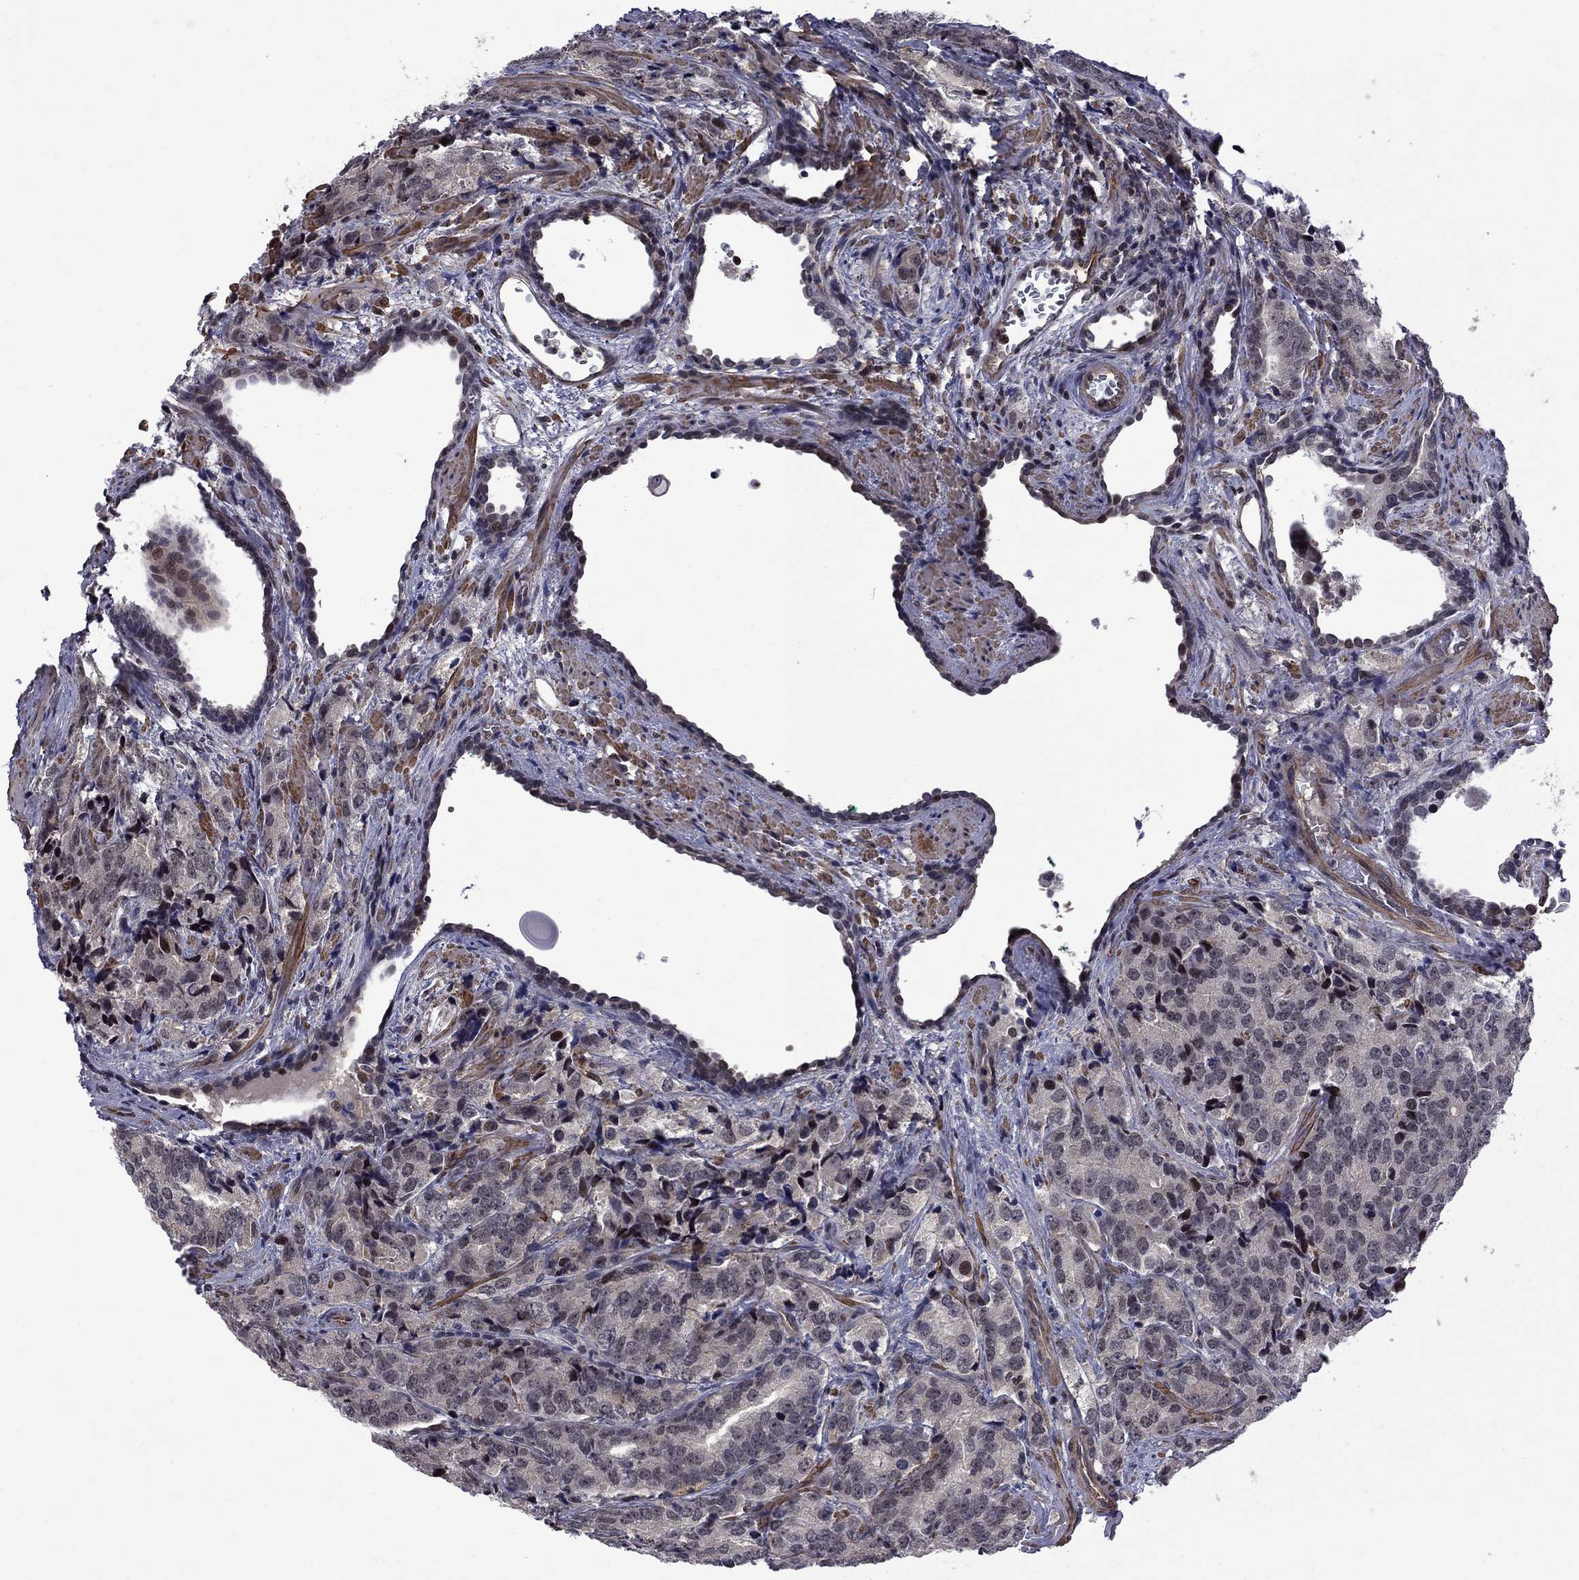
{"staining": {"intensity": "negative", "quantity": "none", "location": "none"}, "tissue": "prostate cancer", "cell_type": "Tumor cells", "image_type": "cancer", "snomed": [{"axis": "morphology", "description": "Adenocarcinoma, NOS"}, {"axis": "topography", "description": "Prostate"}], "caption": "An immunohistochemistry micrograph of prostate adenocarcinoma is shown. There is no staining in tumor cells of prostate adenocarcinoma.", "gene": "BRF1", "patient": {"sex": "male", "age": 71}}